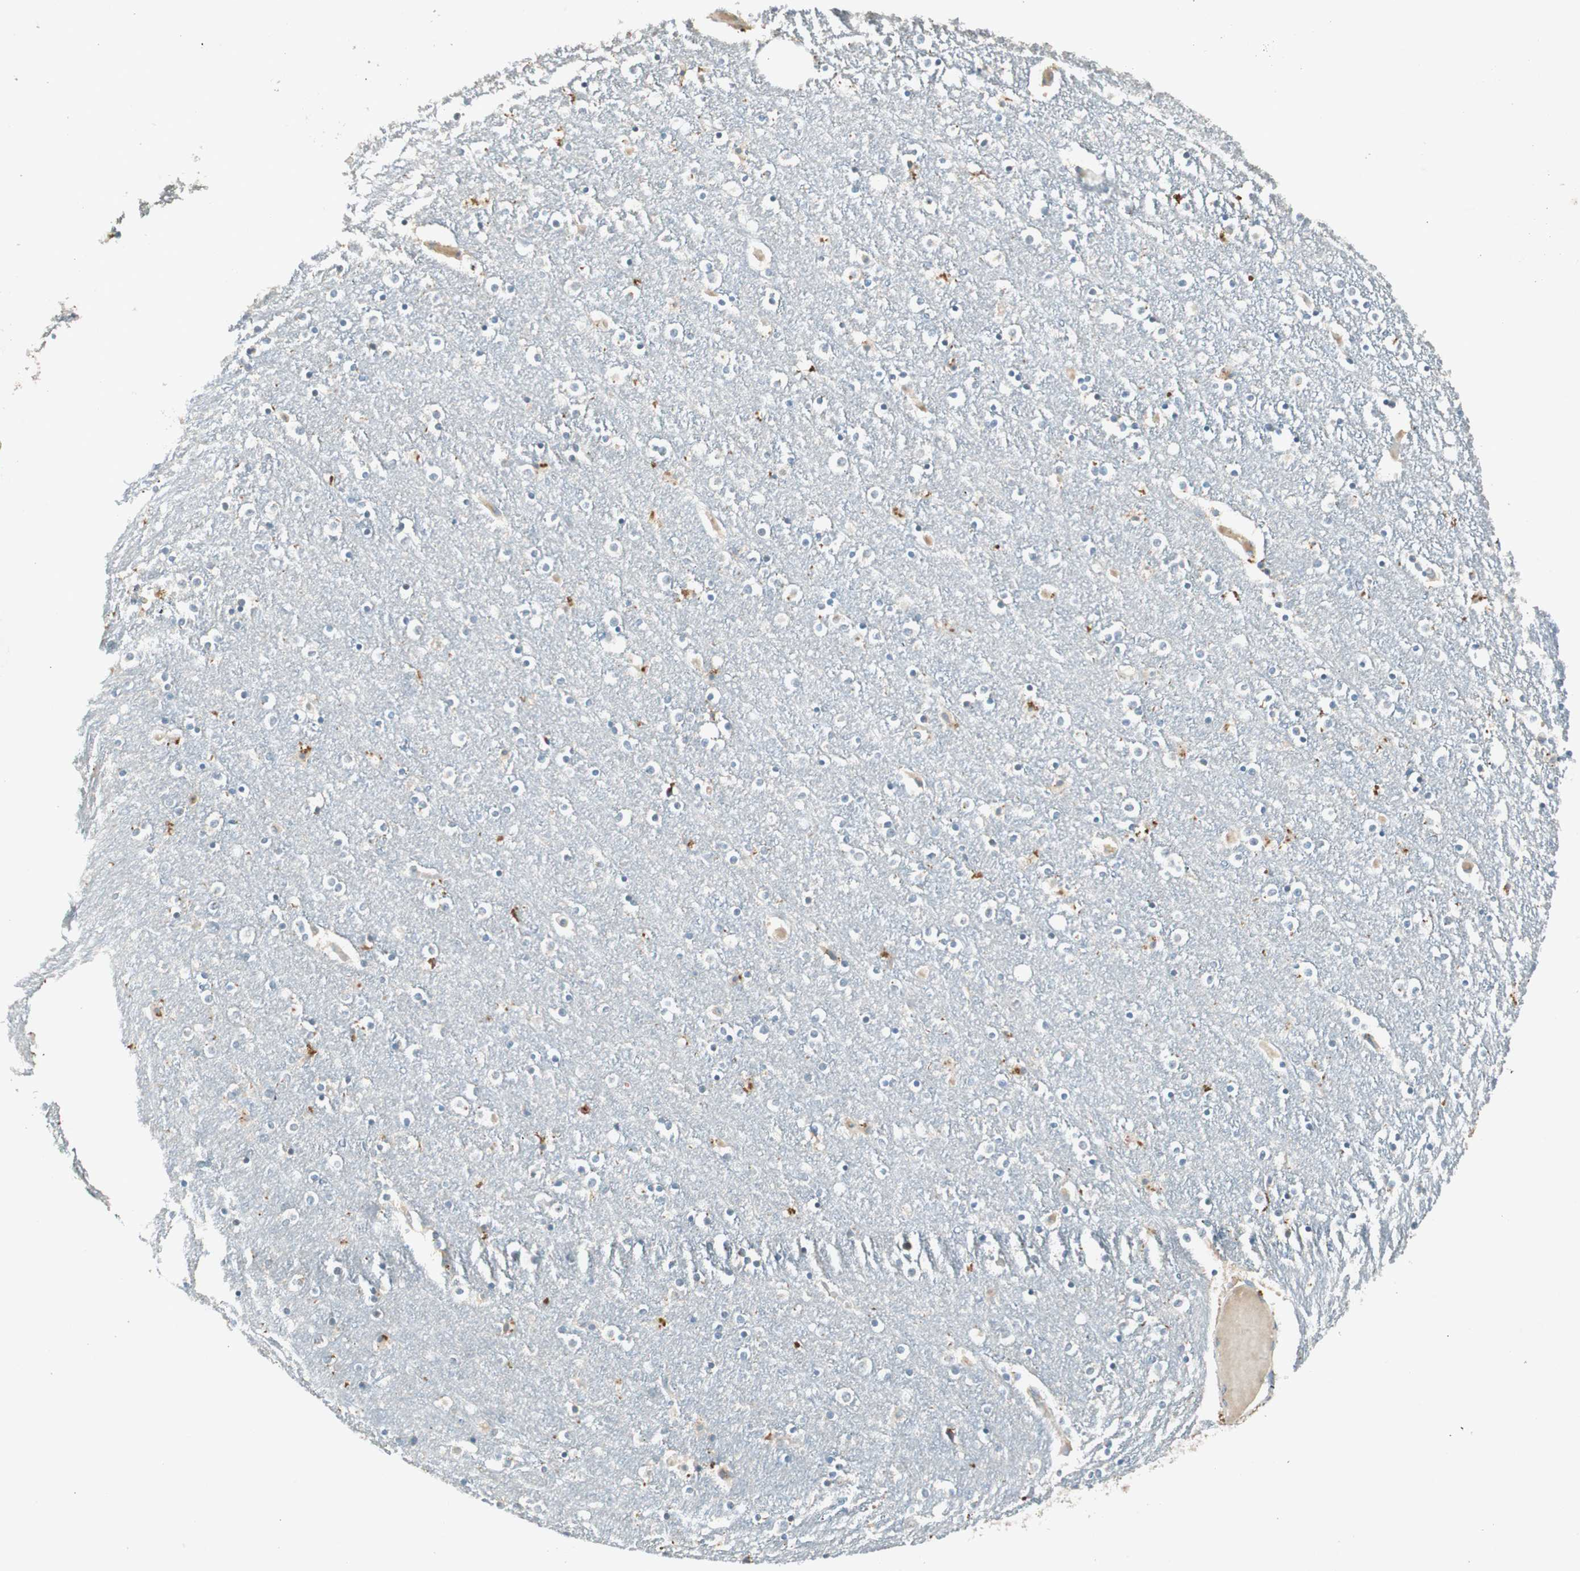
{"staining": {"intensity": "moderate", "quantity": "<25%", "location": "cytoplasmic/membranous"}, "tissue": "caudate", "cell_type": "Glial cells", "image_type": "normal", "snomed": [{"axis": "morphology", "description": "Normal tissue, NOS"}, {"axis": "topography", "description": "Lateral ventricle wall"}], "caption": "Unremarkable caudate exhibits moderate cytoplasmic/membranous expression in about <25% of glial cells (Stains: DAB (3,3'-diaminobenzidine) in brown, nuclei in blue, Microscopy: brightfield microscopy at high magnification)..", "gene": "NKAIN1", "patient": {"sex": "female", "age": 54}}